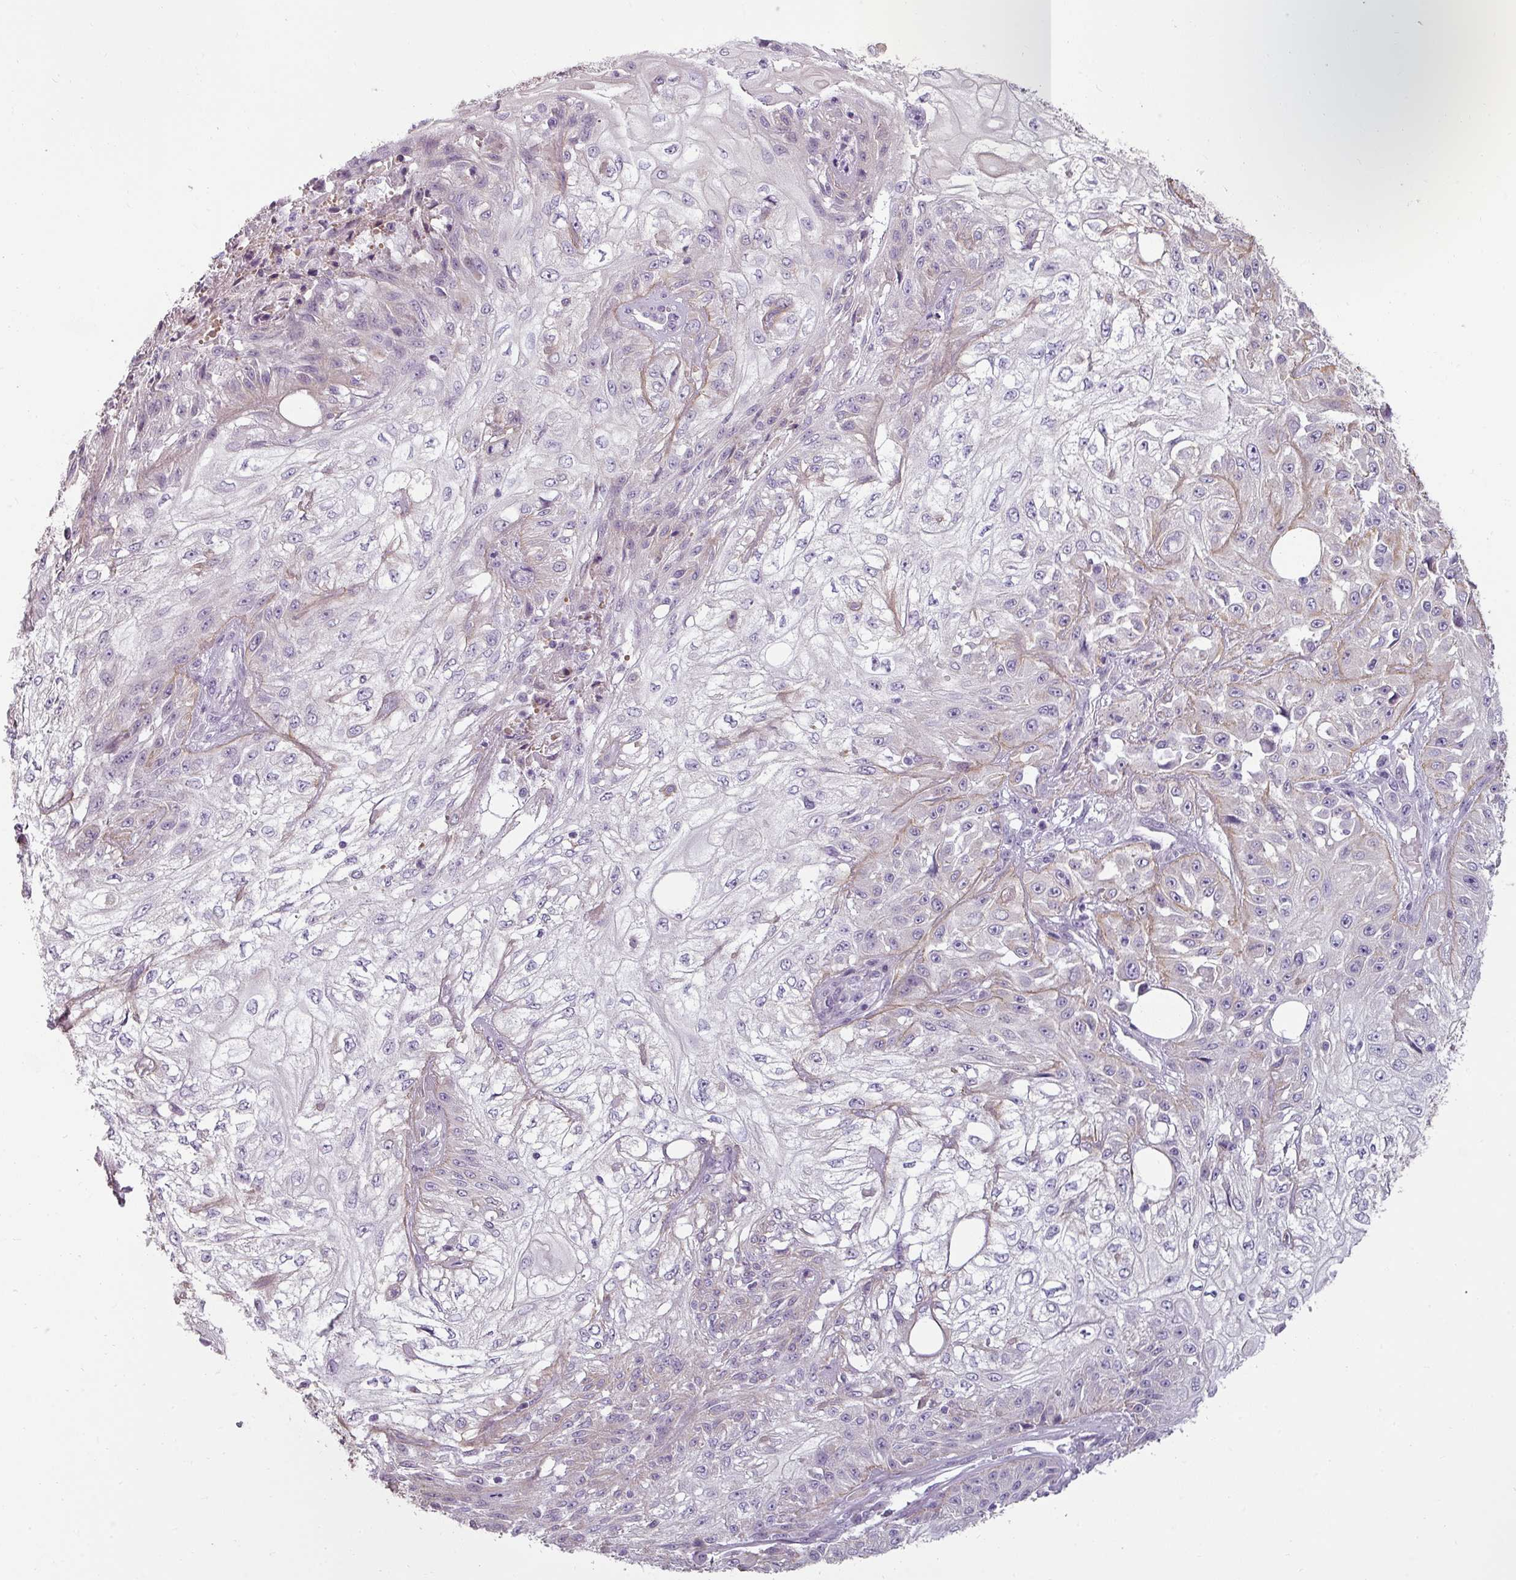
{"staining": {"intensity": "negative", "quantity": "none", "location": "none"}, "tissue": "skin cancer", "cell_type": "Tumor cells", "image_type": "cancer", "snomed": [{"axis": "morphology", "description": "Squamous cell carcinoma, NOS"}, {"axis": "morphology", "description": "Squamous cell carcinoma, metastatic, NOS"}, {"axis": "topography", "description": "Skin"}, {"axis": "topography", "description": "Lymph node"}], "caption": "Immunohistochemistry histopathology image of skin cancer stained for a protein (brown), which exhibits no staining in tumor cells. The staining is performed using DAB brown chromogen with nuclei counter-stained in using hematoxylin.", "gene": "ASB1", "patient": {"sex": "male", "age": 75}}